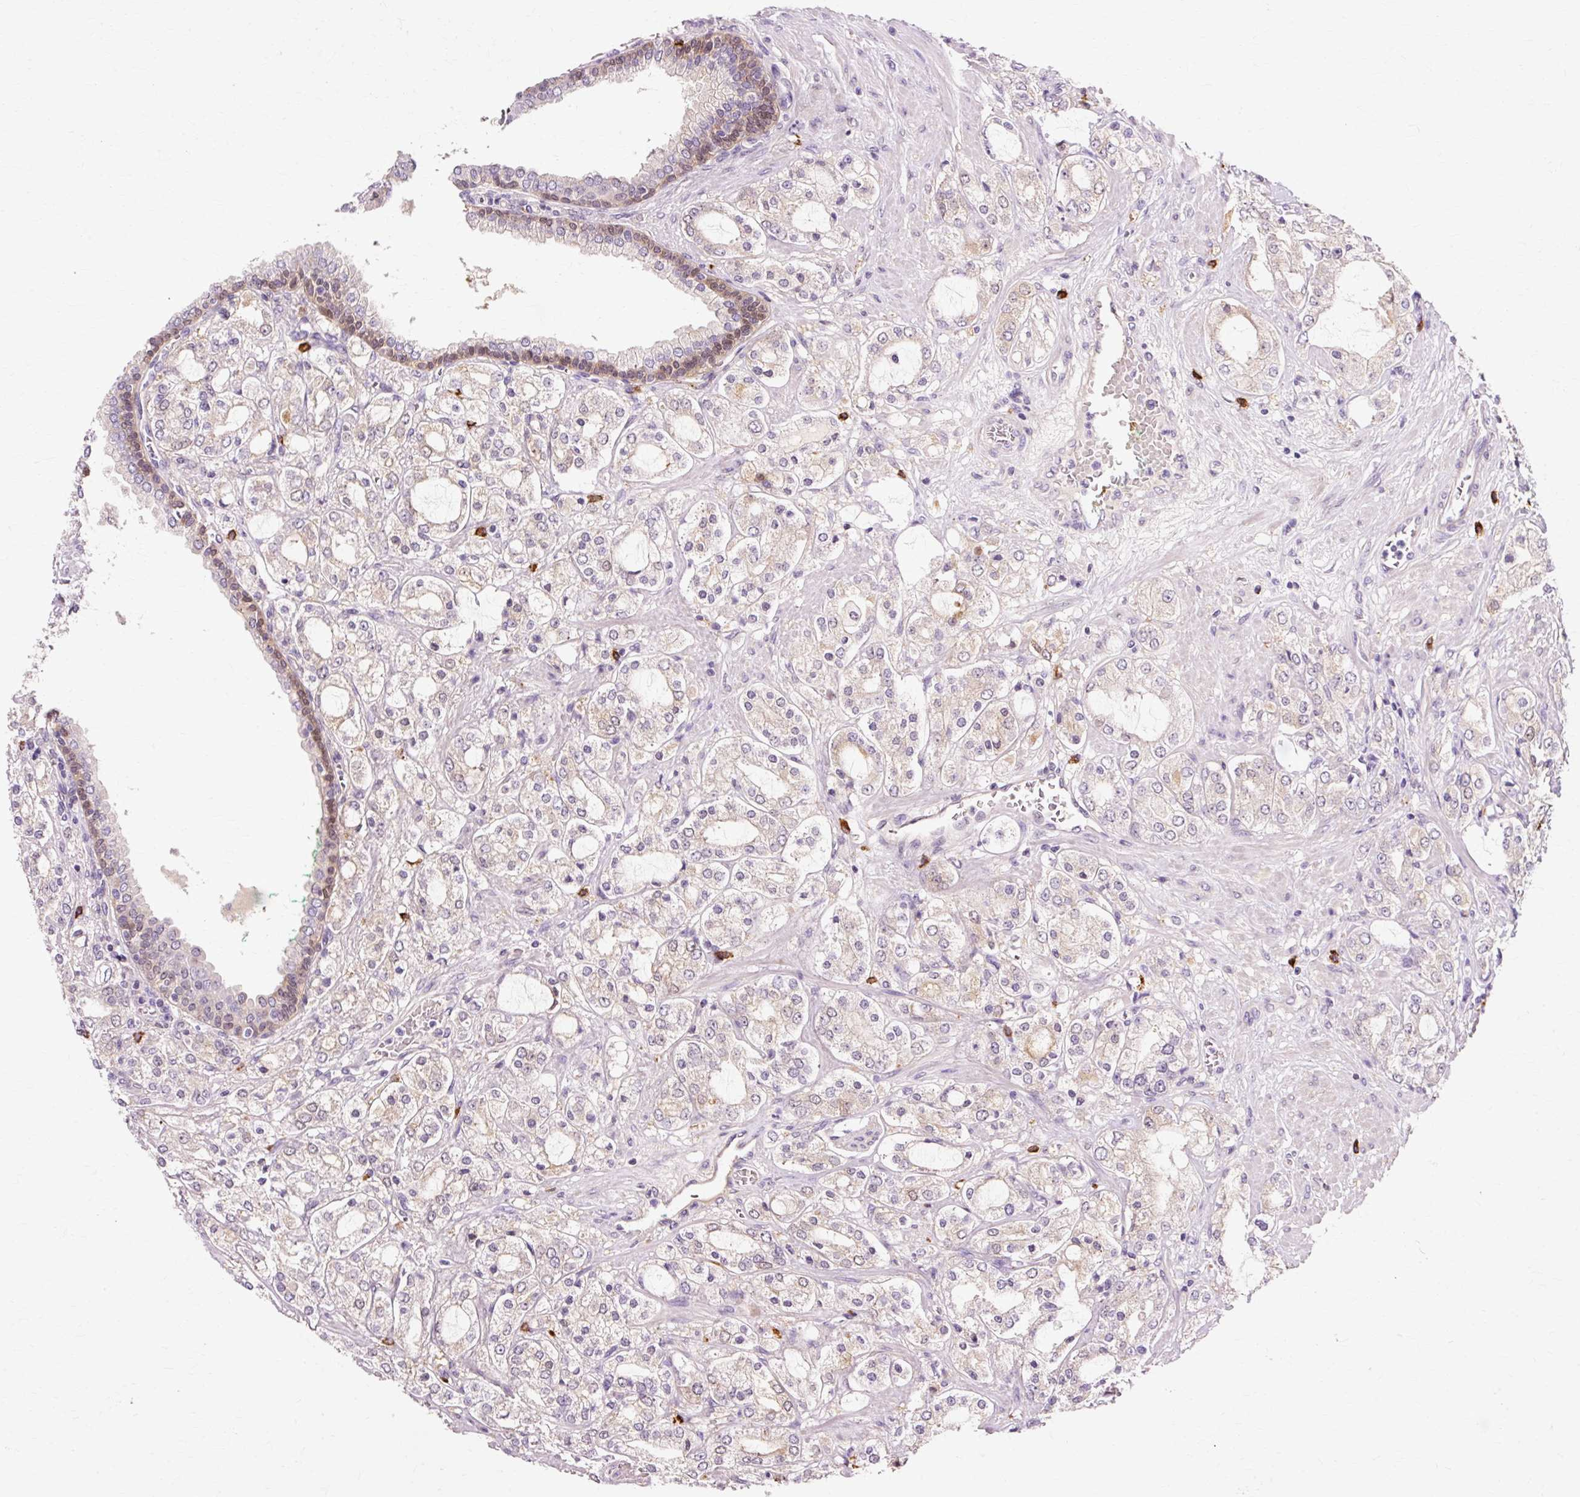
{"staining": {"intensity": "weak", "quantity": "<25%", "location": "cytoplasmic/membranous"}, "tissue": "prostate cancer", "cell_type": "Tumor cells", "image_type": "cancer", "snomed": [{"axis": "morphology", "description": "Adenocarcinoma, High grade"}, {"axis": "topography", "description": "Prostate"}], "caption": "An immunohistochemistry (IHC) histopathology image of high-grade adenocarcinoma (prostate) is shown. There is no staining in tumor cells of high-grade adenocarcinoma (prostate).", "gene": "VN1R2", "patient": {"sex": "male", "age": 64}}